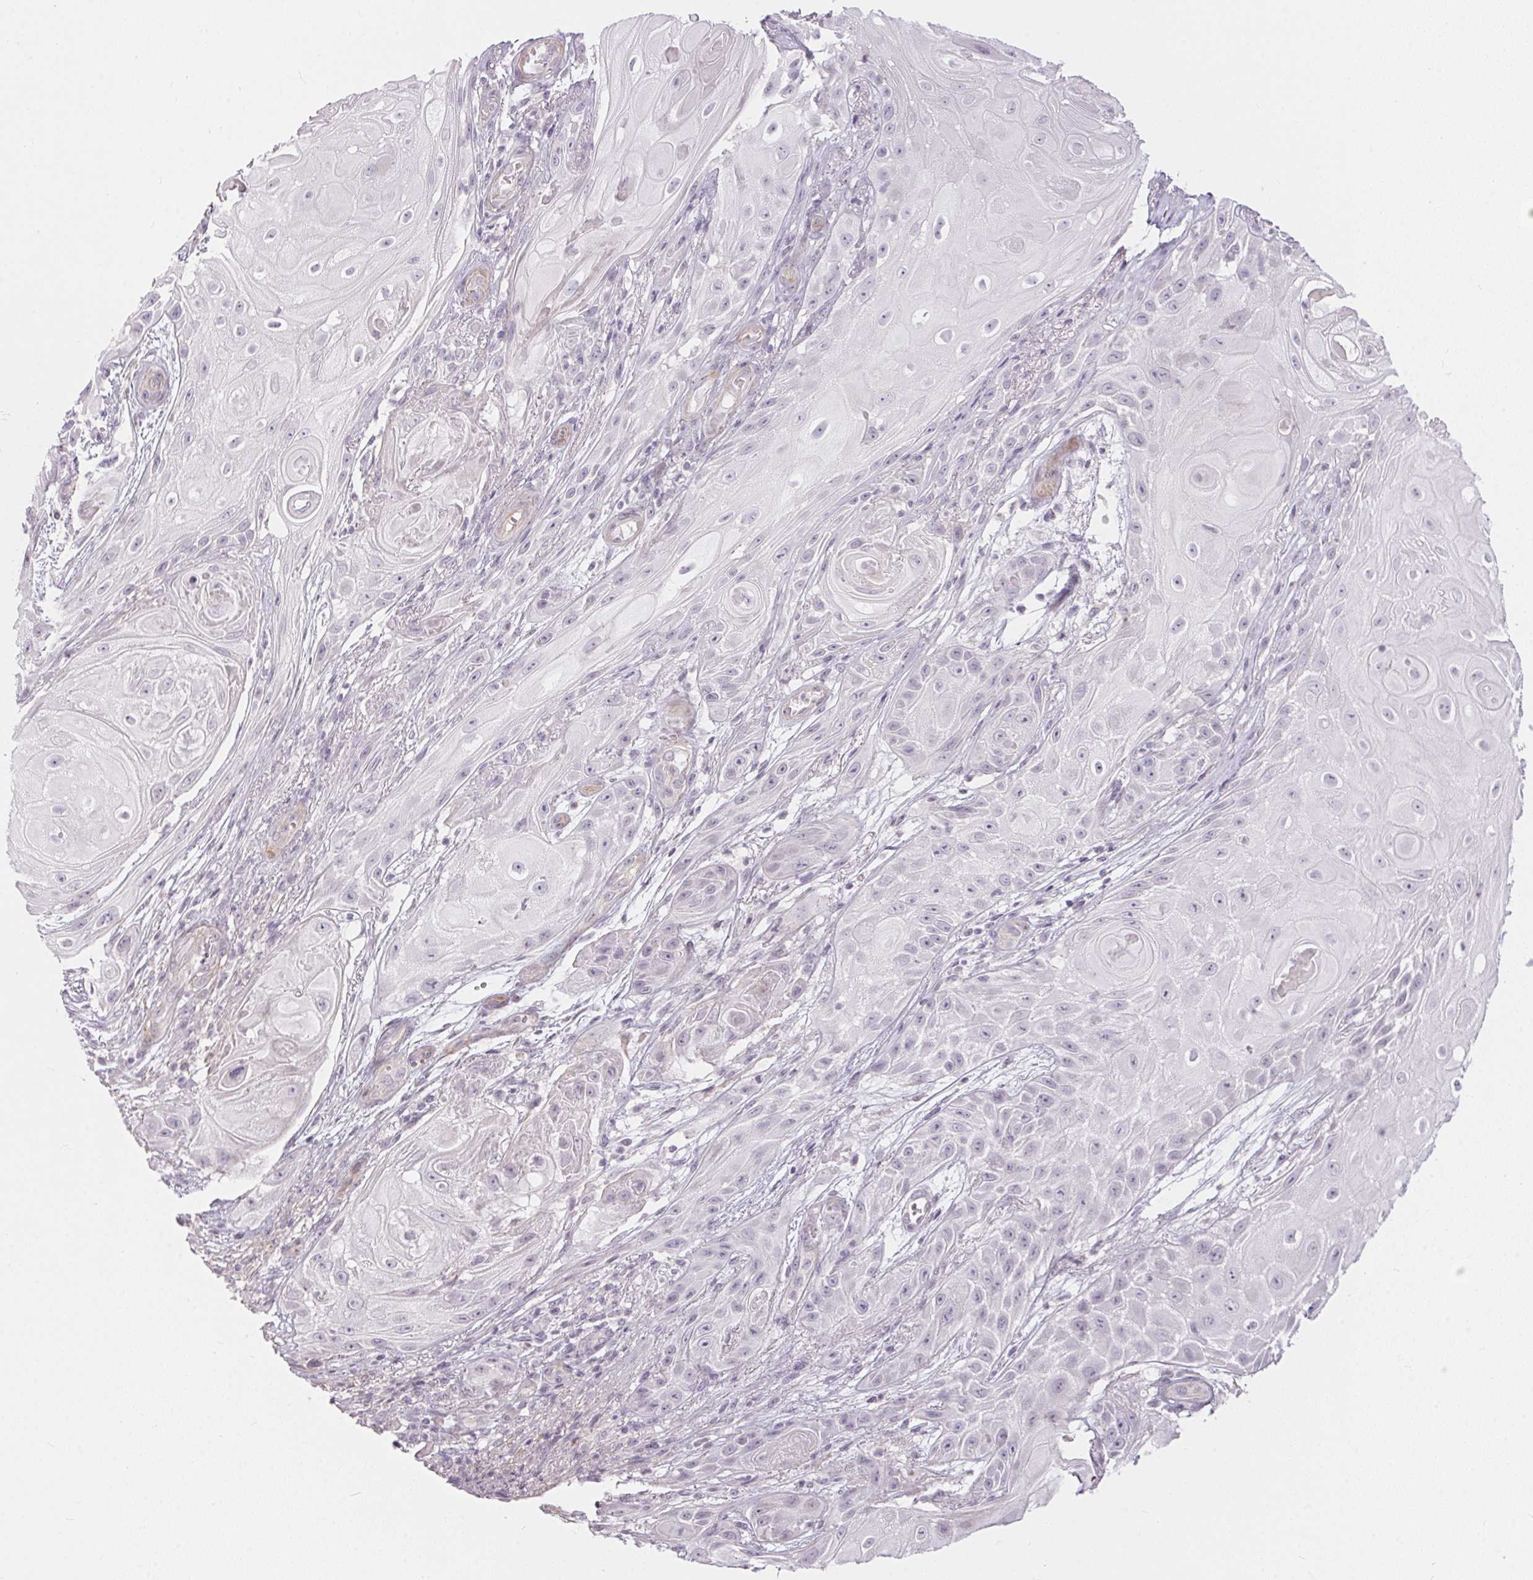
{"staining": {"intensity": "negative", "quantity": "none", "location": "none"}, "tissue": "skin cancer", "cell_type": "Tumor cells", "image_type": "cancer", "snomed": [{"axis": "morphology", "description": "Squamous cell carcinoma, NOS"}, {"axis": "topography", "description": "Skin"}], "caption": "Tumor cells are negative for protein expression in human skin cancer. (DAB (3,3'-diaminobenzidine) immunohistochemistry (IHC), high magnification).", "gene": "GDAP1L1", "patient": {"sex": "male", "age": 62}}